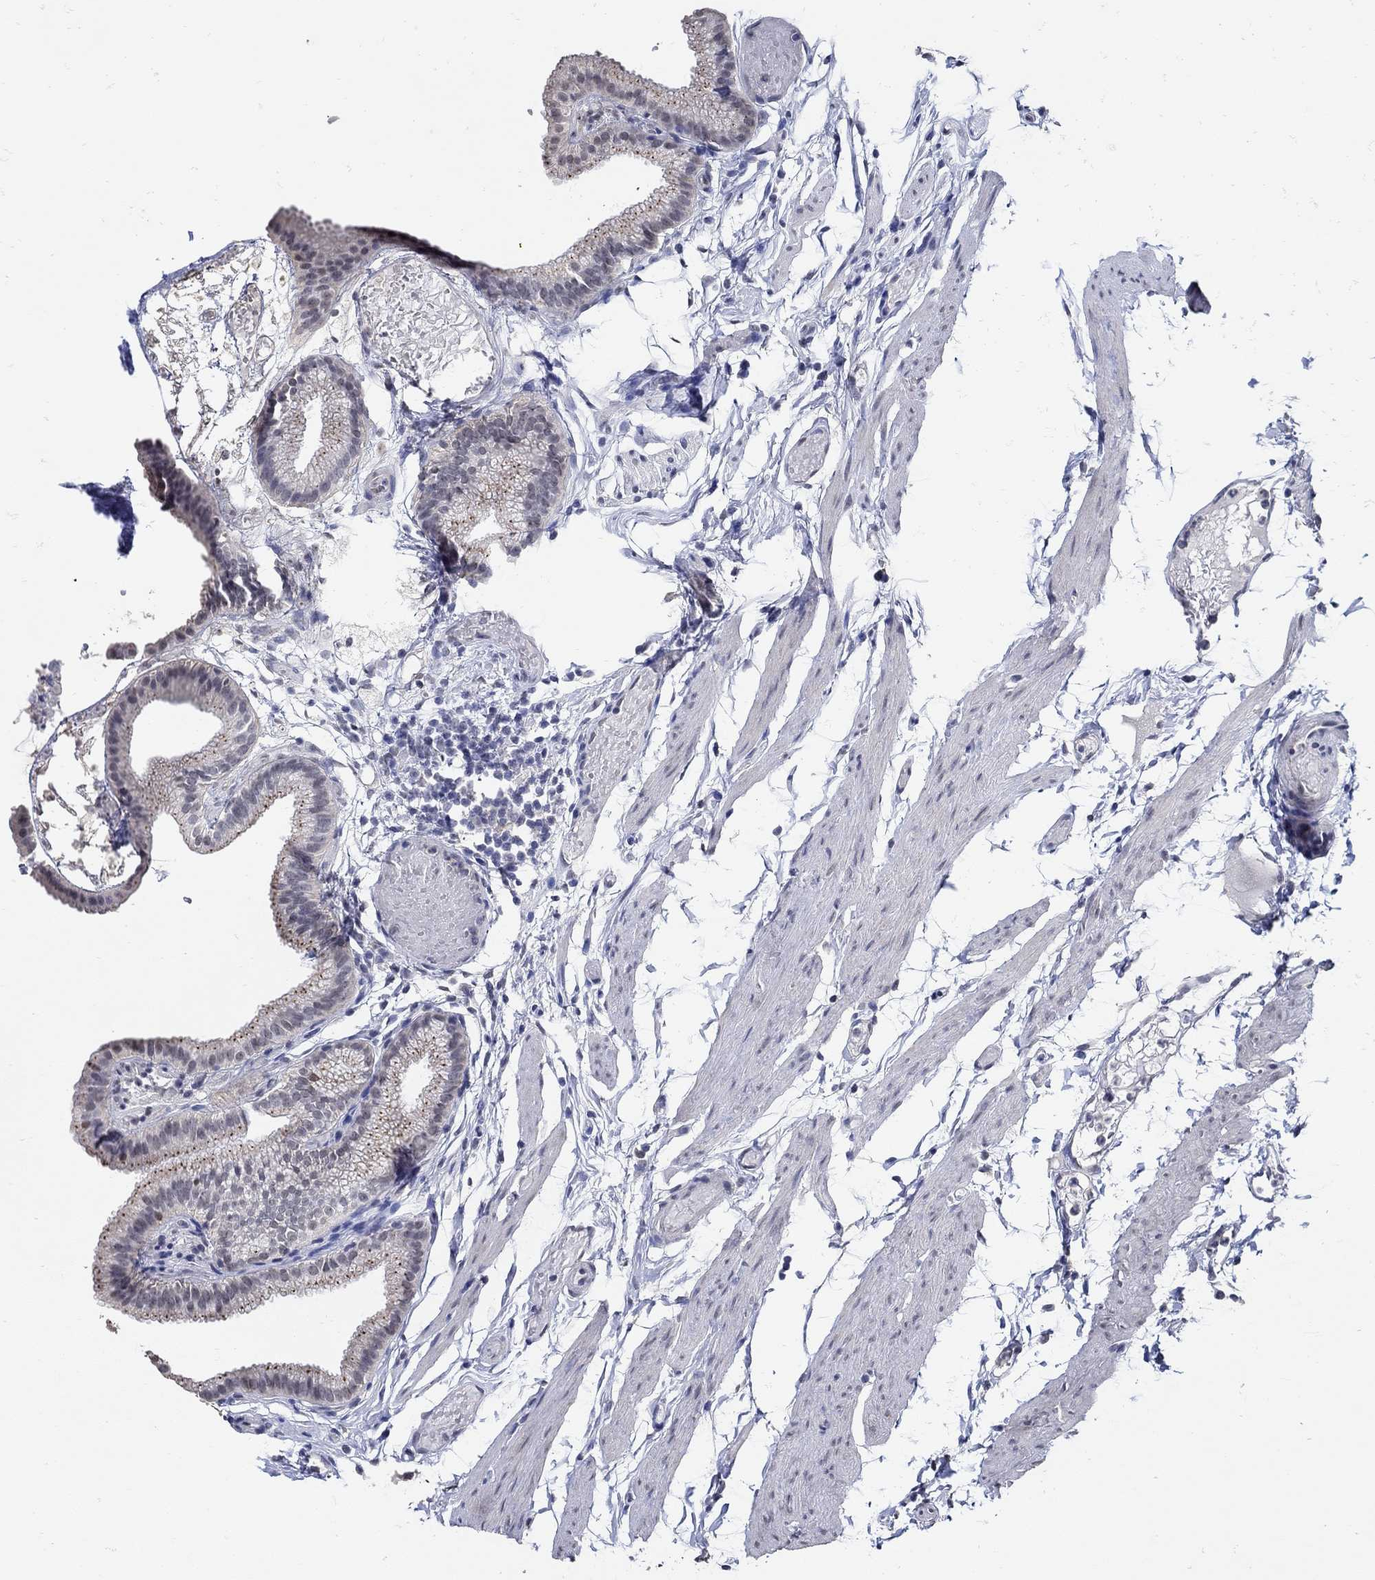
{"staining": {"intensity": "negative", "quantity": "none", "location": "none"}, "tissue": "gallbladder", "cell_type": "Glandular cells", "image_type": "normal", "snomed": [{"axis": "morphology", "description": "Normal tissue, NOS"}, {"axis": "topography", "description": "Gallbladder"}], "caption": "Immunohistochemical staining of benign gallbladder shows no significant staining in glandular cells.", "gene": "KCNN3", "patient": {"sex": "female", "age": 45}}